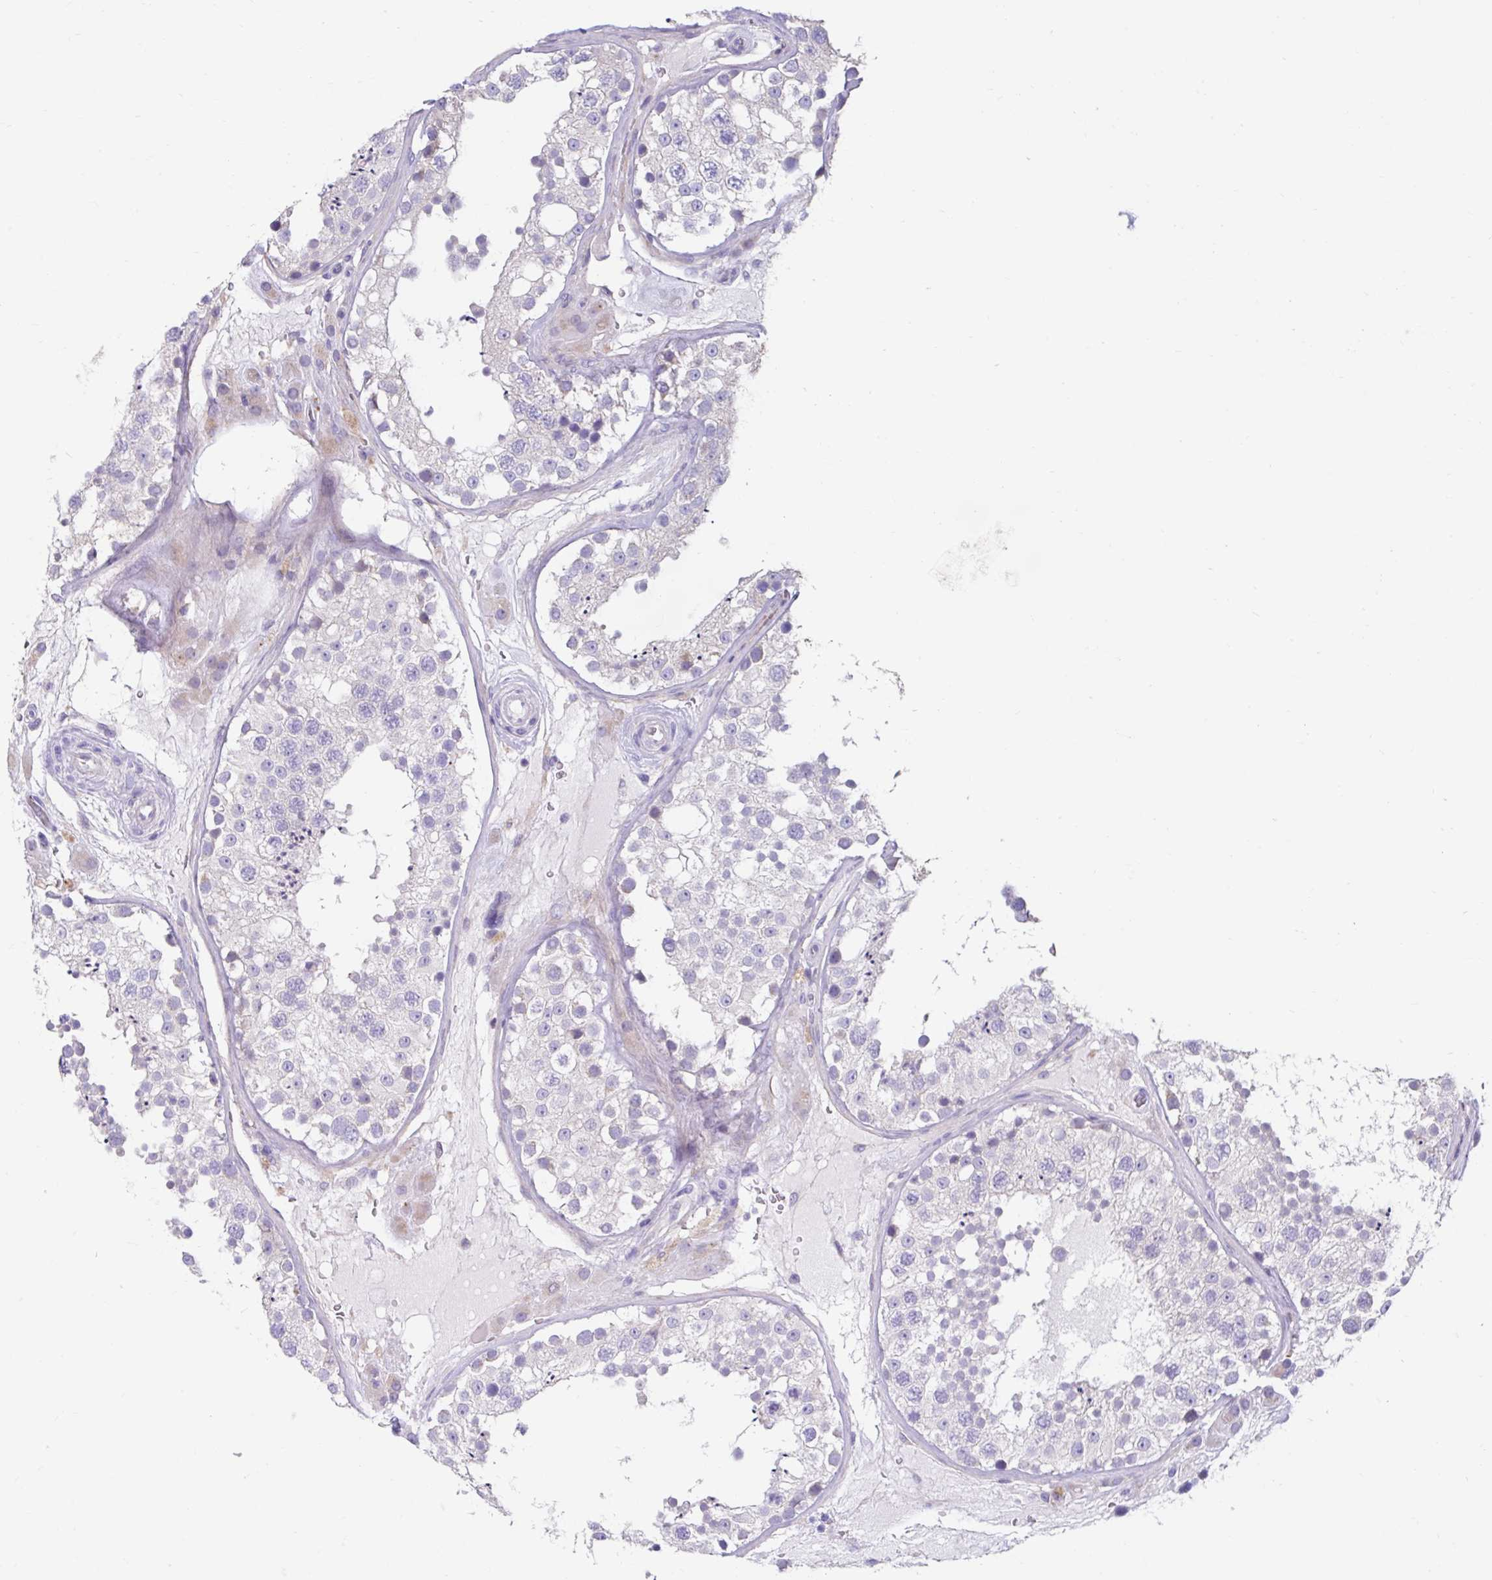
{"staining": {"intensity": "negative", "quantity": "none", "location": "none"}, "tissue": "testis", "cell_type": "Cells in seminiferous ducts", "image_type": "normal", "snomed": [{"axis": "morphology", "description": "Normal tissue, NOS"}, {"axis": "topography", "description": "Testis"}], "caption": "Immunohistochemical staining of unremarkable testis exhibits no significant staining in cells in seminiferous ducts. (Stains: DAB immunohistochemistry with hematoxylin counter stain, Microscopy: brightfield microscopy at high magnification).", "gene": "ZNF33A", "patient": {"sex": "male", "age": 26}}